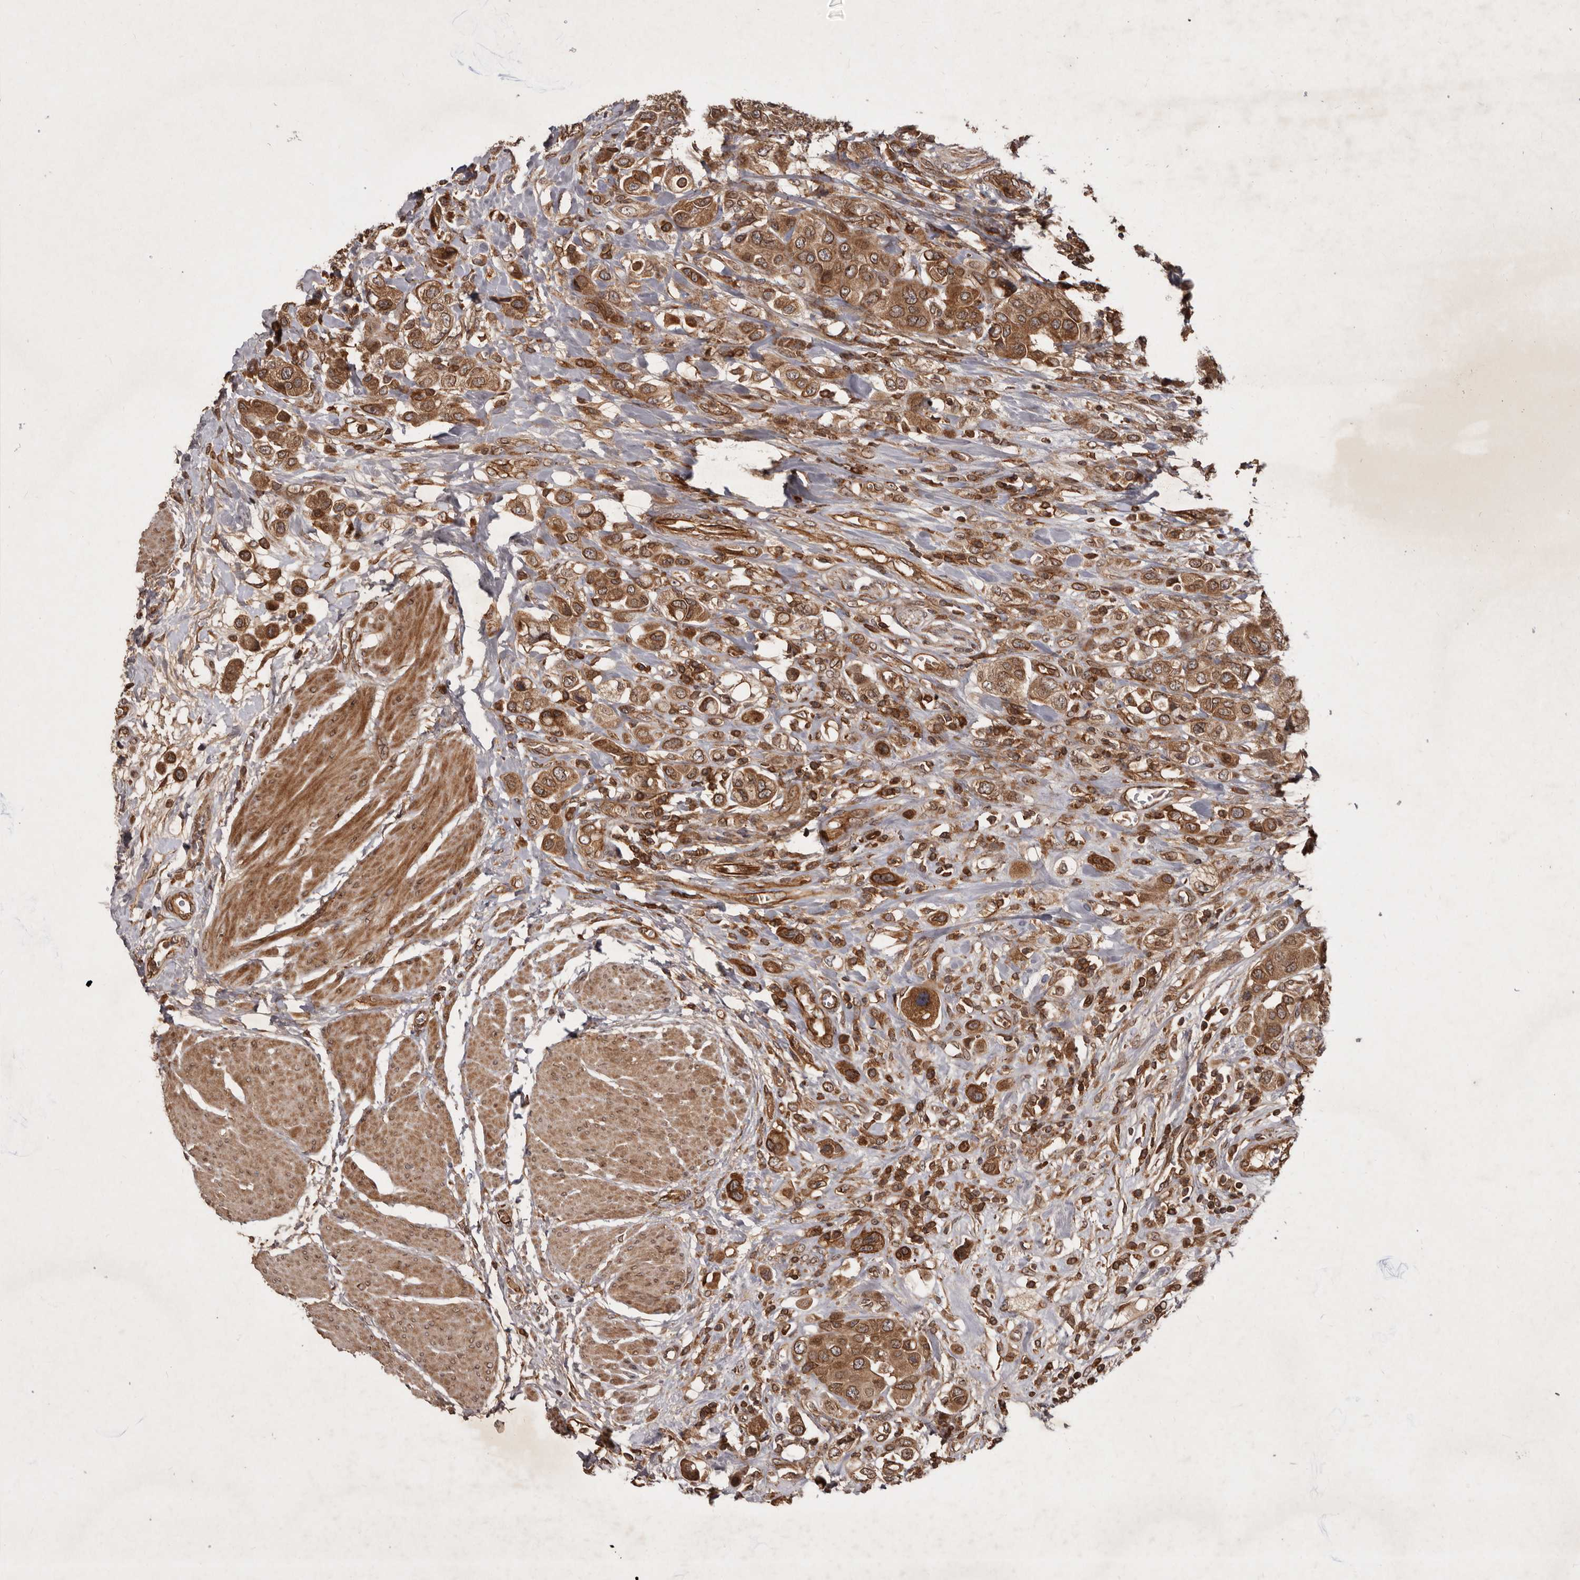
{"staining": {"intensity": "strong", "quantity": ">75%", "location": "cytoplasmic/membranous,nuclear"}, "tissue": "urothelial cancer", "cell_type": "Tumor cells", "image_type": "cancer", "snomed": [{"axis": "morphology", "description": "Urothelial carcinoma, High grade"}, {"axis": "topography", "description": "Urinary bladder"}], "caption": "Immunohistochemistry (IHC) of human high-grade urothelial carcinoma displays high levels of strong cytoplasmic/membranous and nuclear expression in about >75% of tumor cells. The protein is stained brown, and the nuclei are stained in blue (DAB IHC with brightfield microscopy, high magnification).", "gene": "STK36", "patient": {"sex": "male", "age": 50}}